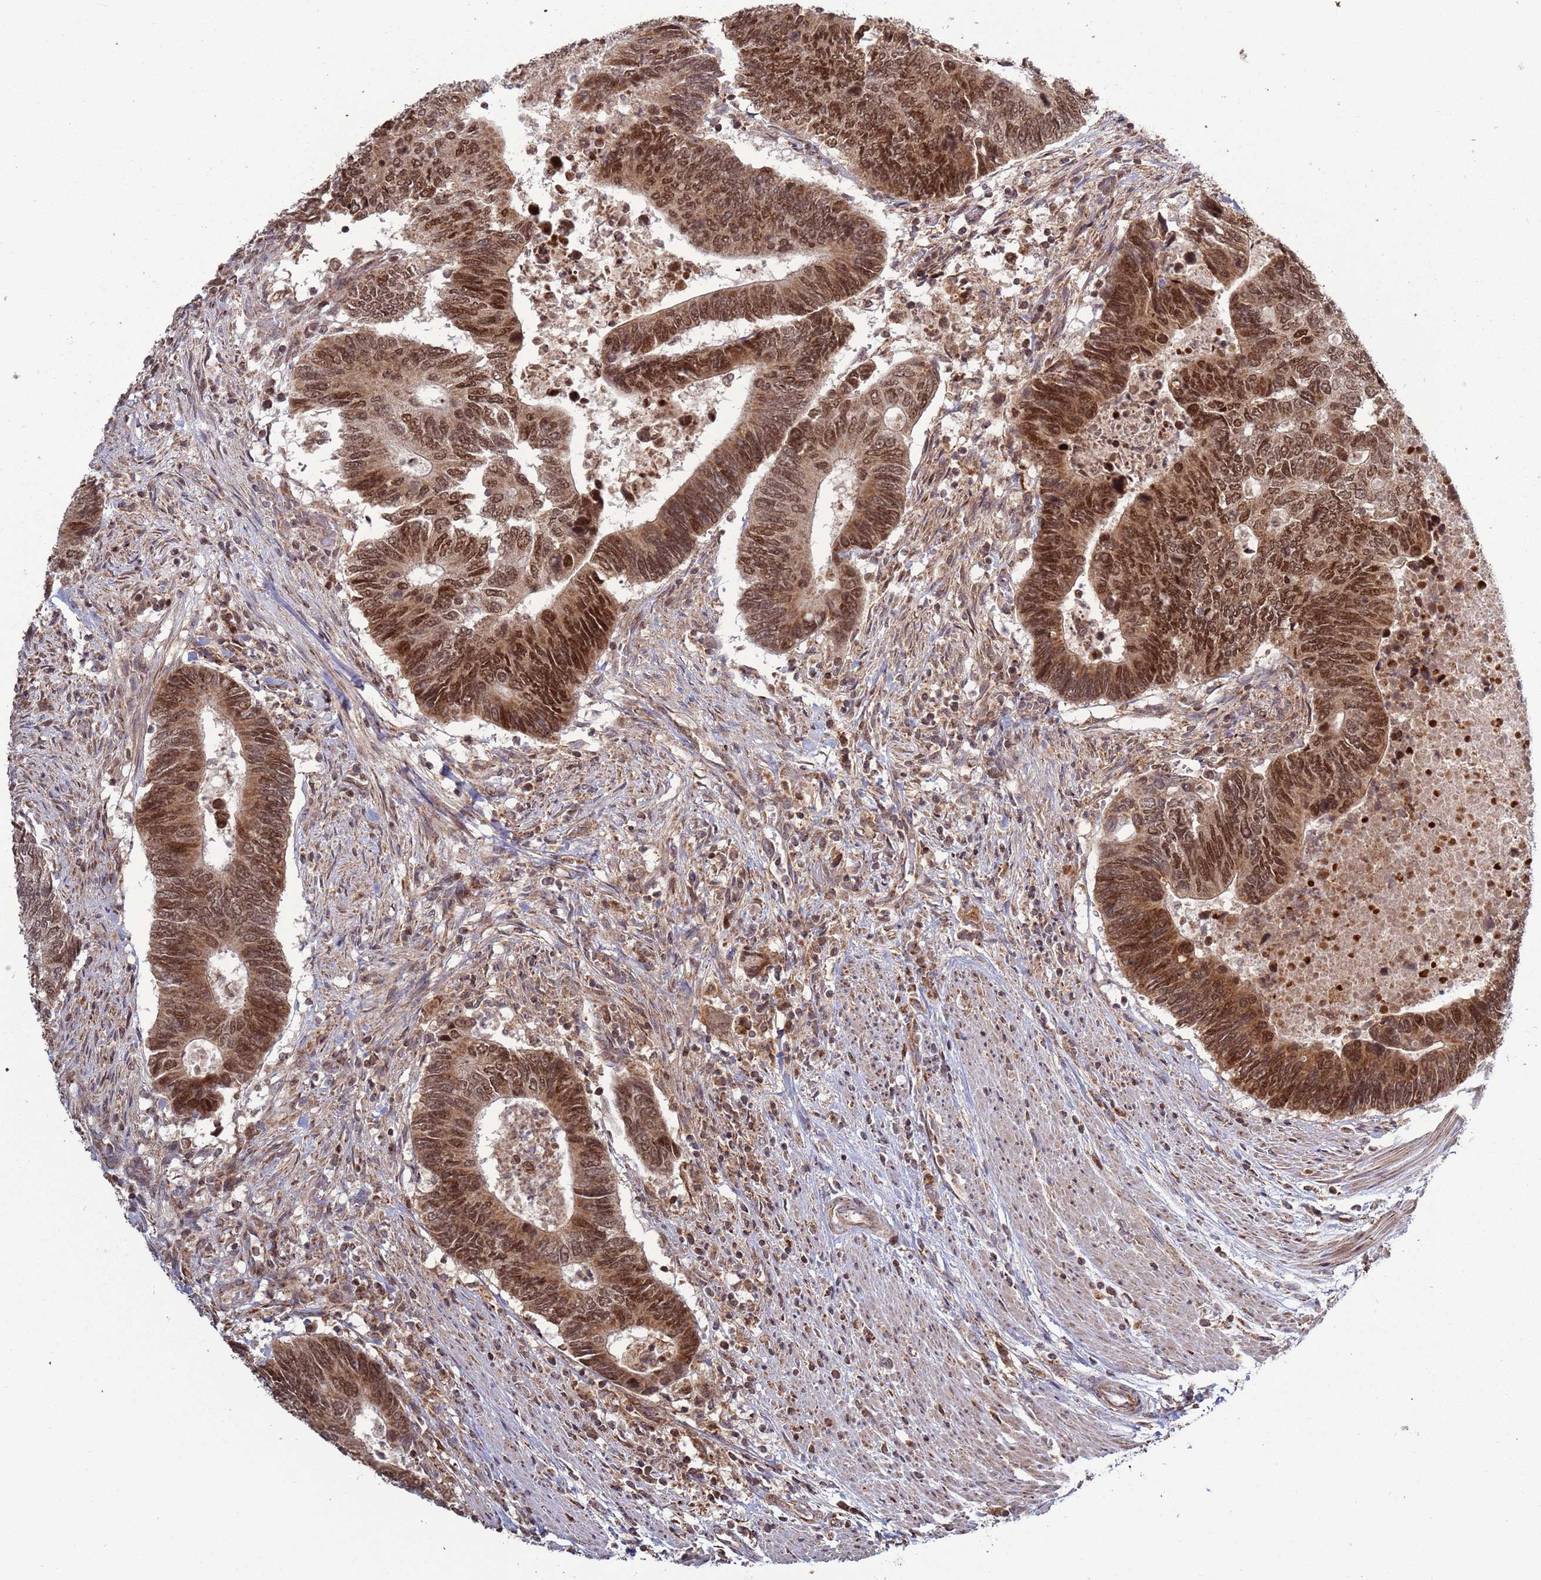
{"staining": {"intensity": "strong", "quantity": ">75%", "location": "cytoplasmic/membranous,nuclear"}, "tissue": "colorectal cancer", "cell_type": "Tumor cells", "image_type": "cancer", "snomed": [{"axis": "morphology", "description": "Adenocarcinoma, NOS"}, {"axis": "topography", "description": "Colon"}], "caption": "This image demonstrates immunohistochemistry (IHC) staining of human colorectal cancer, with high strong cytoplasmic/membranous and nuclear positivity in approximately >75% of tumor cells.", "gene": "RCOR2", "patient": {"sex": "male", "age": 87}}